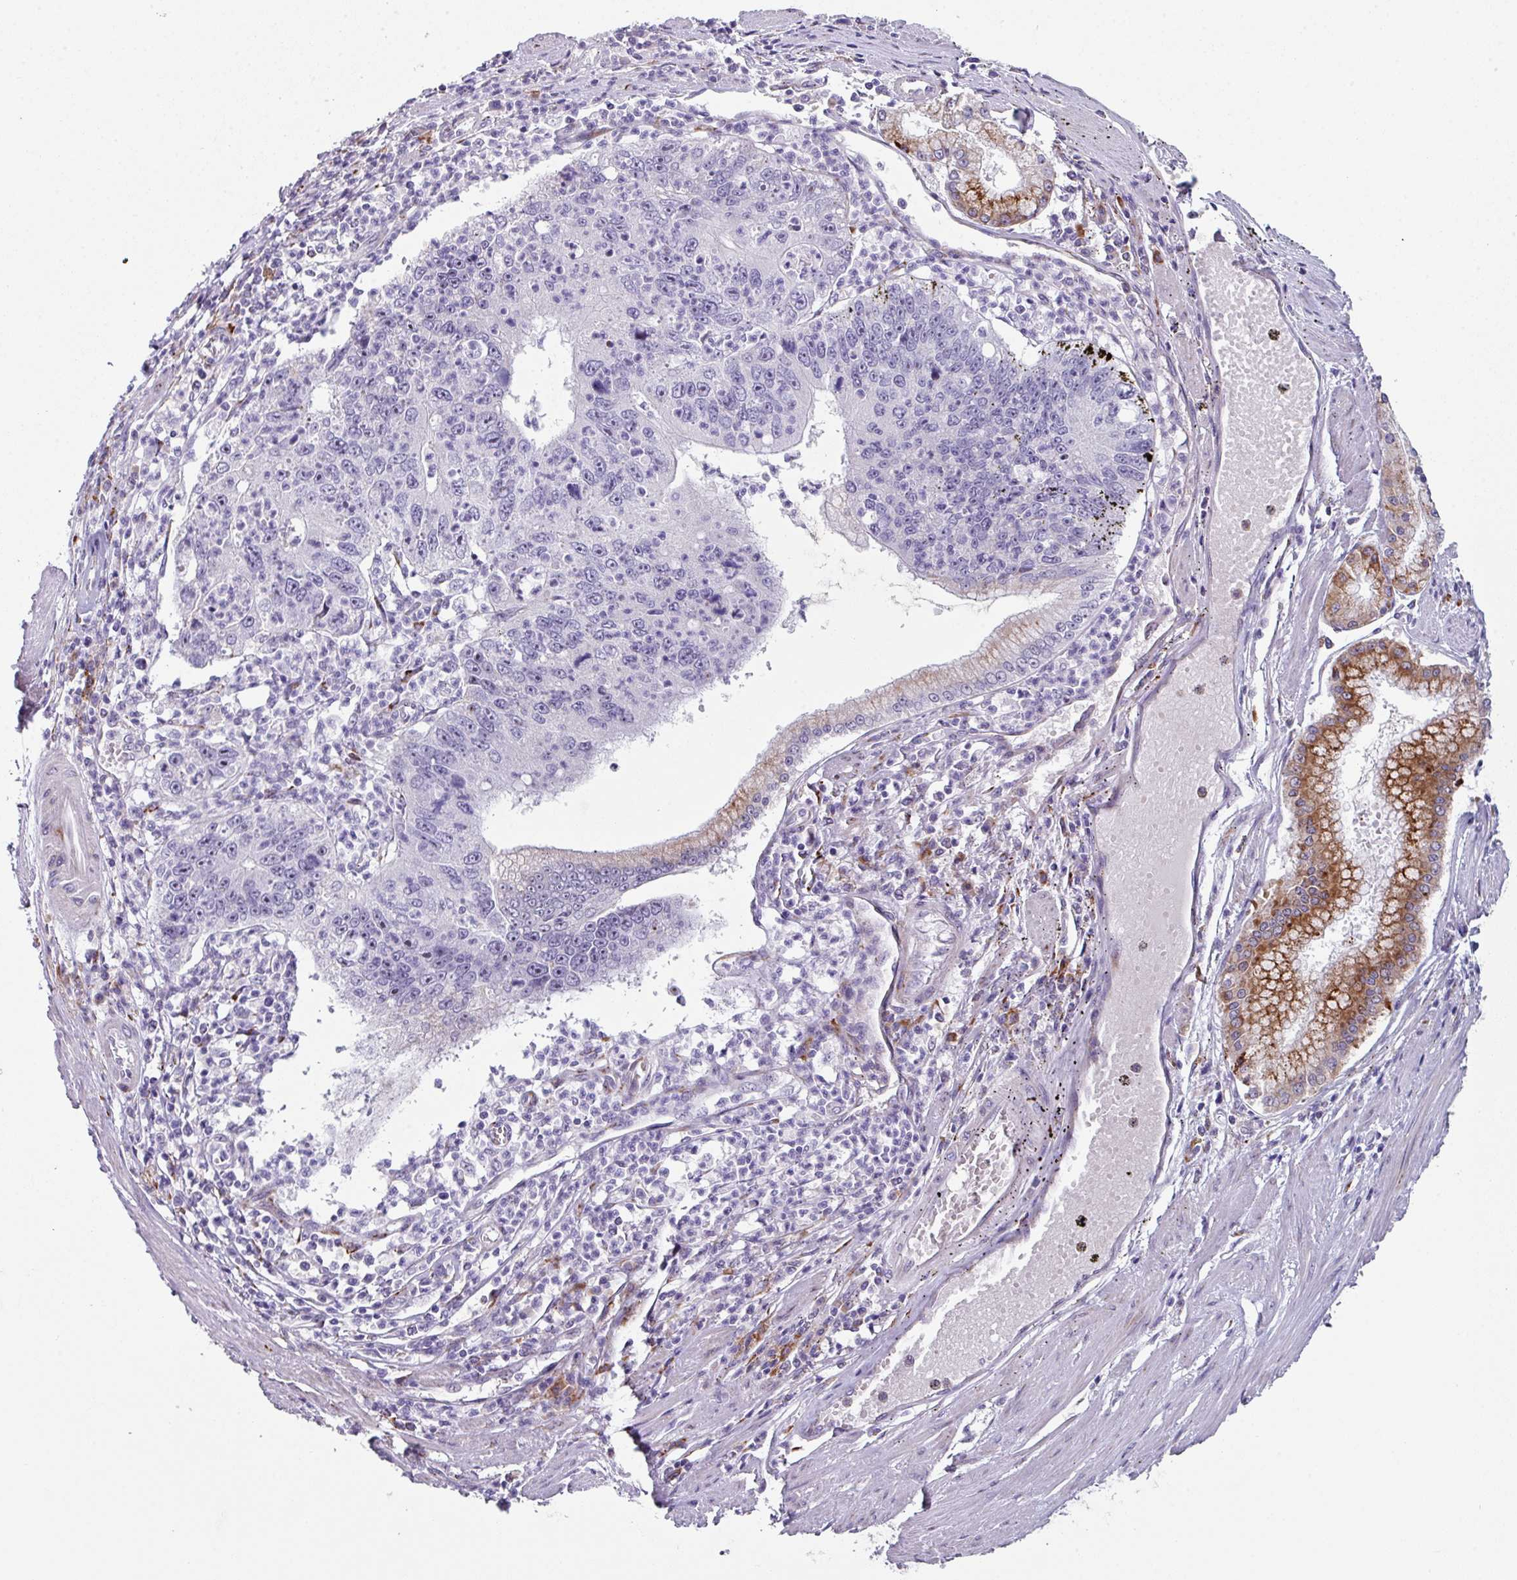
{"staining": {"intensity": "moderate", "quantity": "<25%", "location": "cytoplasmic/membranous,nuclear"}, "tissue": "stomach cancer", "cell_type": "Tumor cells", "image_type": "cancer", "snomed": [{"axis": "morphology", "description": "Adenocarcinoma, NOS"}, {"axis": "topography", "description": "Stomach"}], "caption": "High-magnification brightfield microscopy of stomach adenocarcinoma stained with DAB (3,3'-diaminobenzidine) (brown) and counterstained with hematoxylin (blue). tumor cells exhibit moderate cytoplasmic/membranous and nuclear expression is seen in about<25% of cells. The protein is shown in brown color, while the nuclei are stained blue.", "gene": "BMS1", "patient": {"sex": "male", "age": 59}}